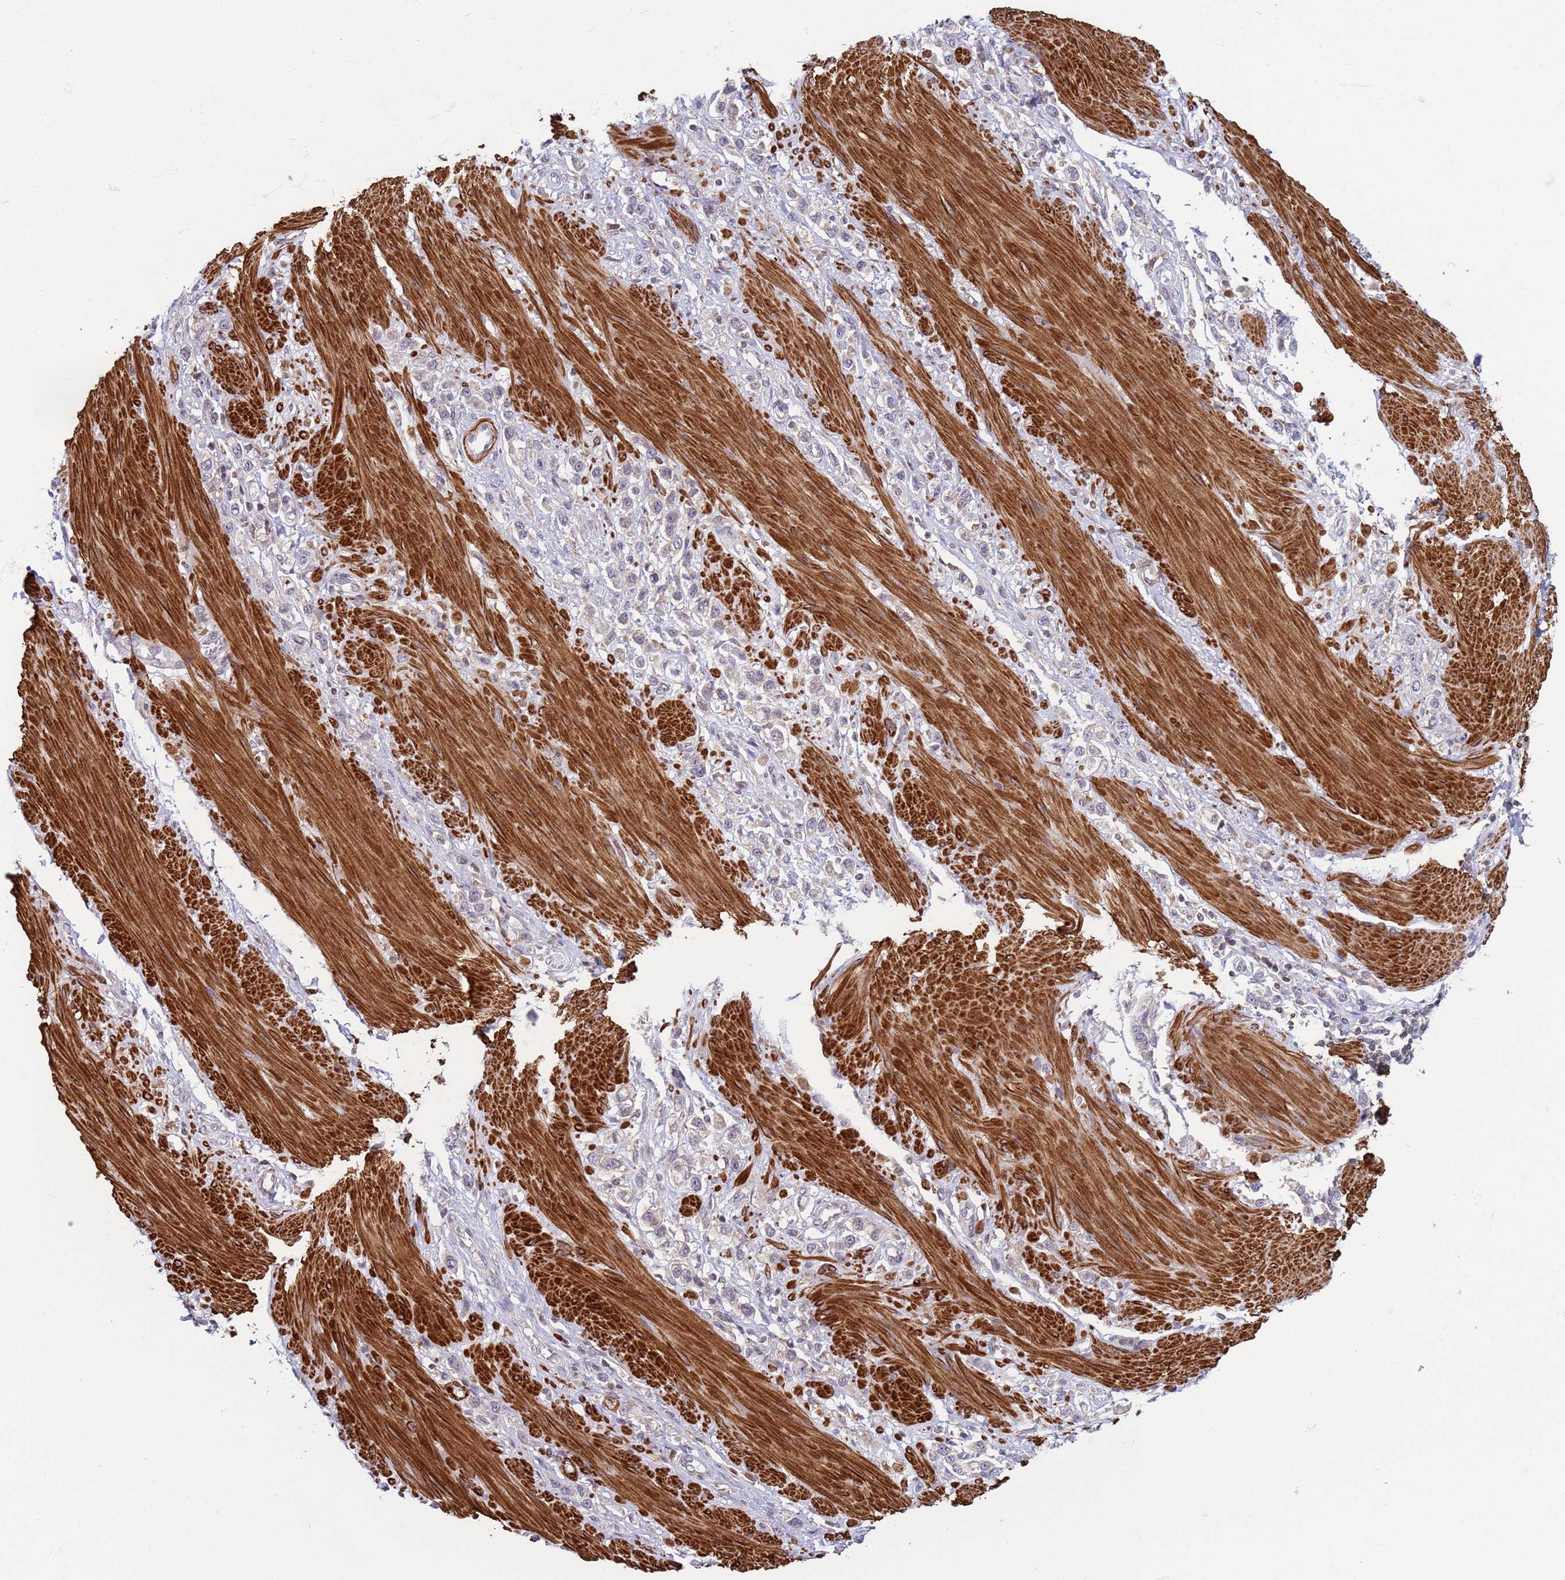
{"staining": {"intensity": "negative", "quantity": "none", "location": "none"}, "tissue": "stomach cancer", "cell_type": "Tumor cells", "image_type": "cancer", "snomed": [{"axis": "morphology", "description": "Adenocarcinoma, NOS"}, {"axis": "topography", "description": "Stomach"}], "caption": "Human stomach adenocarcinoma stained for a protein using immunohistochemistry (IHC) displays no expression in tumor cells.", "gene": "SNAPC4", "patient": {"sex": "female", "age": 65}}